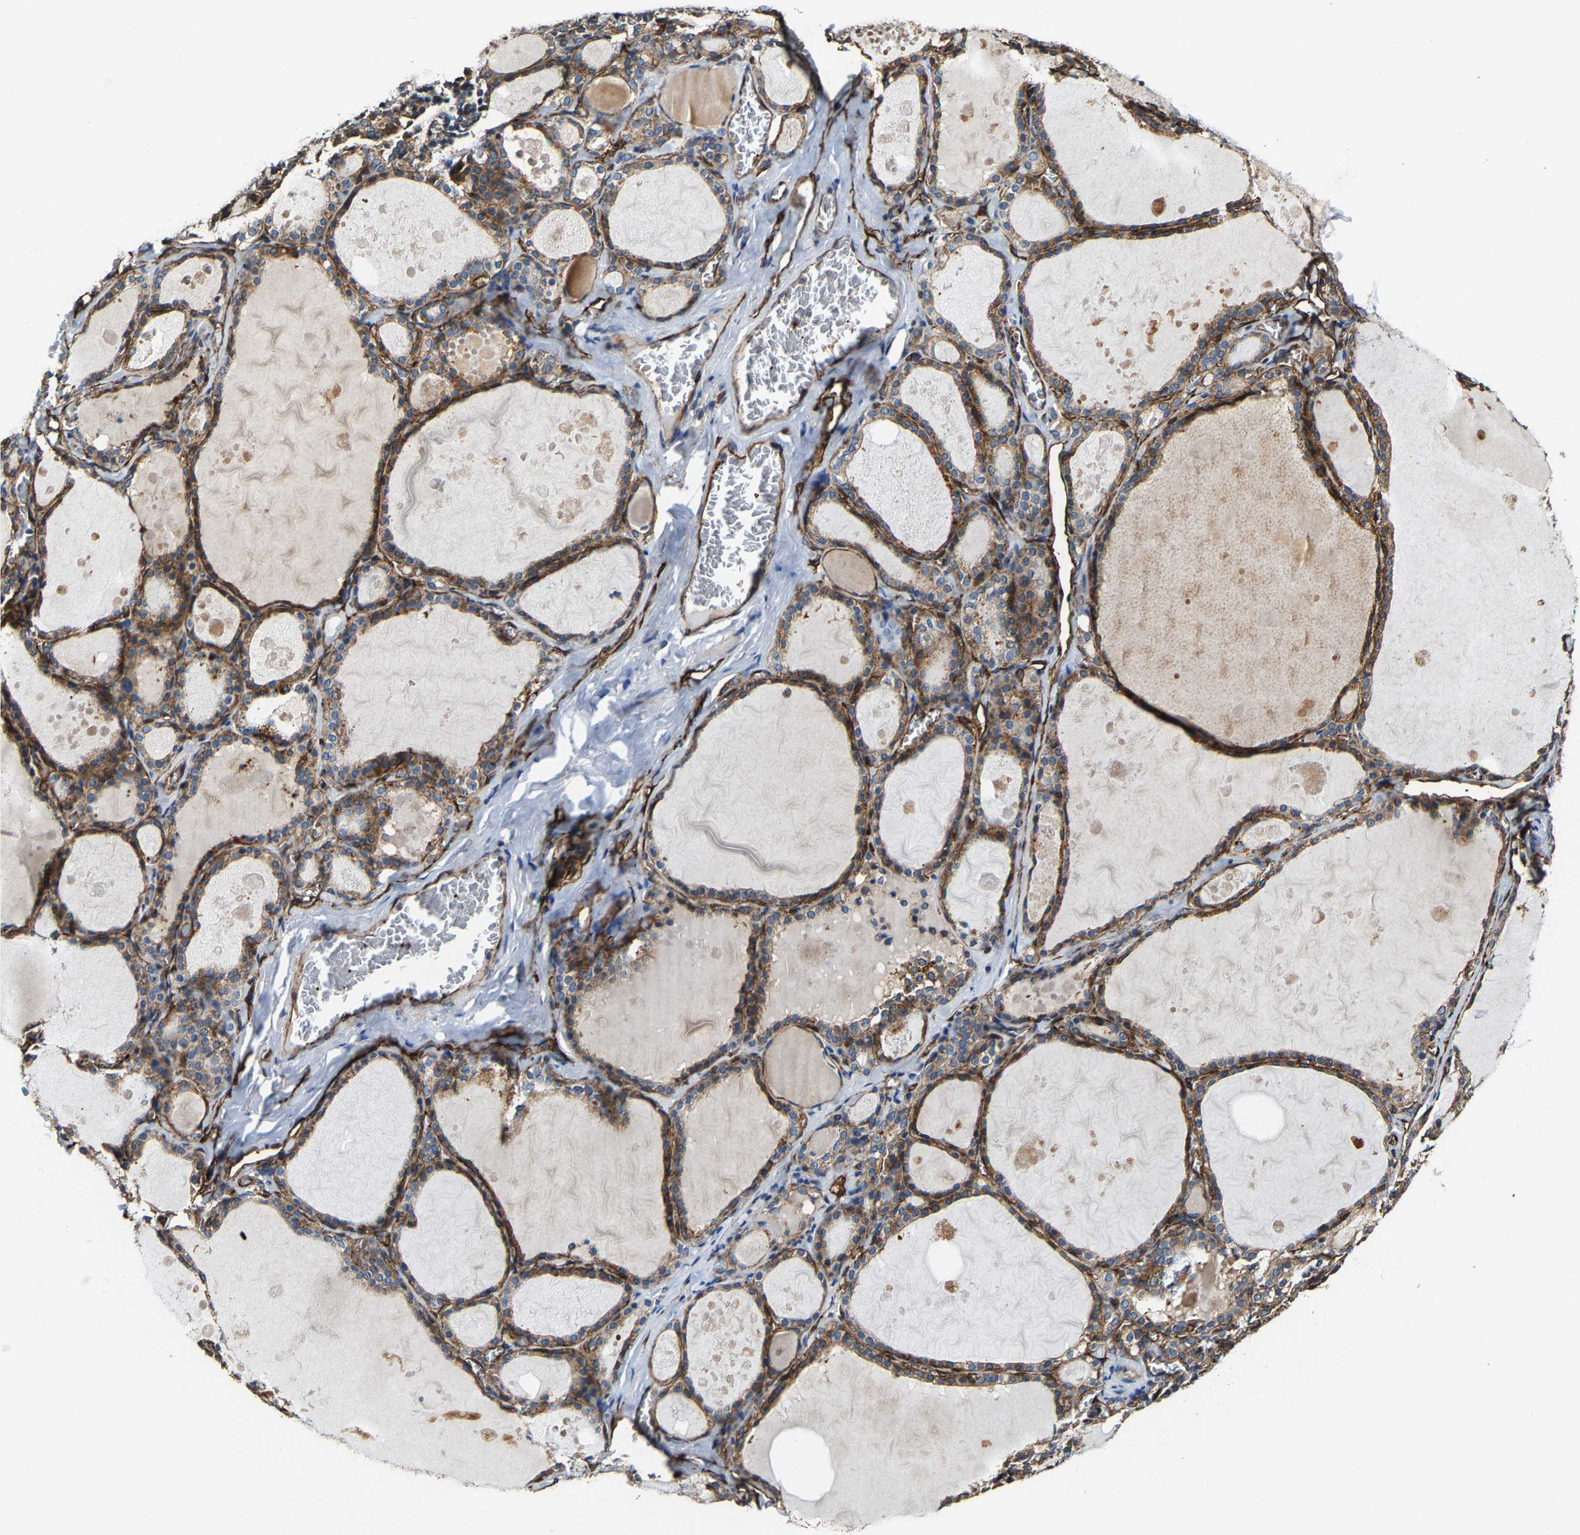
{"staining": {"intensity": "moderate", "quantity": "25%-75%", "location": "cytoplasmic/membranous"}, "tissue": "thyroid gland", "cell_type": "Glandular cells", "image_type": "normal", "snomed": [{"axis": "morphology", "description": "Normal tissue, NOS"}, {"axis": "topography", "description": "Thyroid gland"}], "caption": "Immunohistochemical staining of benign thyroid gland exhibits moderate cytoplasmic/membranous protein staining in approximately 25%-75% of glandular cells. (DAB IHC, brown staining for protein, blue staining for nuclei).", "gene": "GFRA3", "patient": {"sex": "male", "age": 56}}